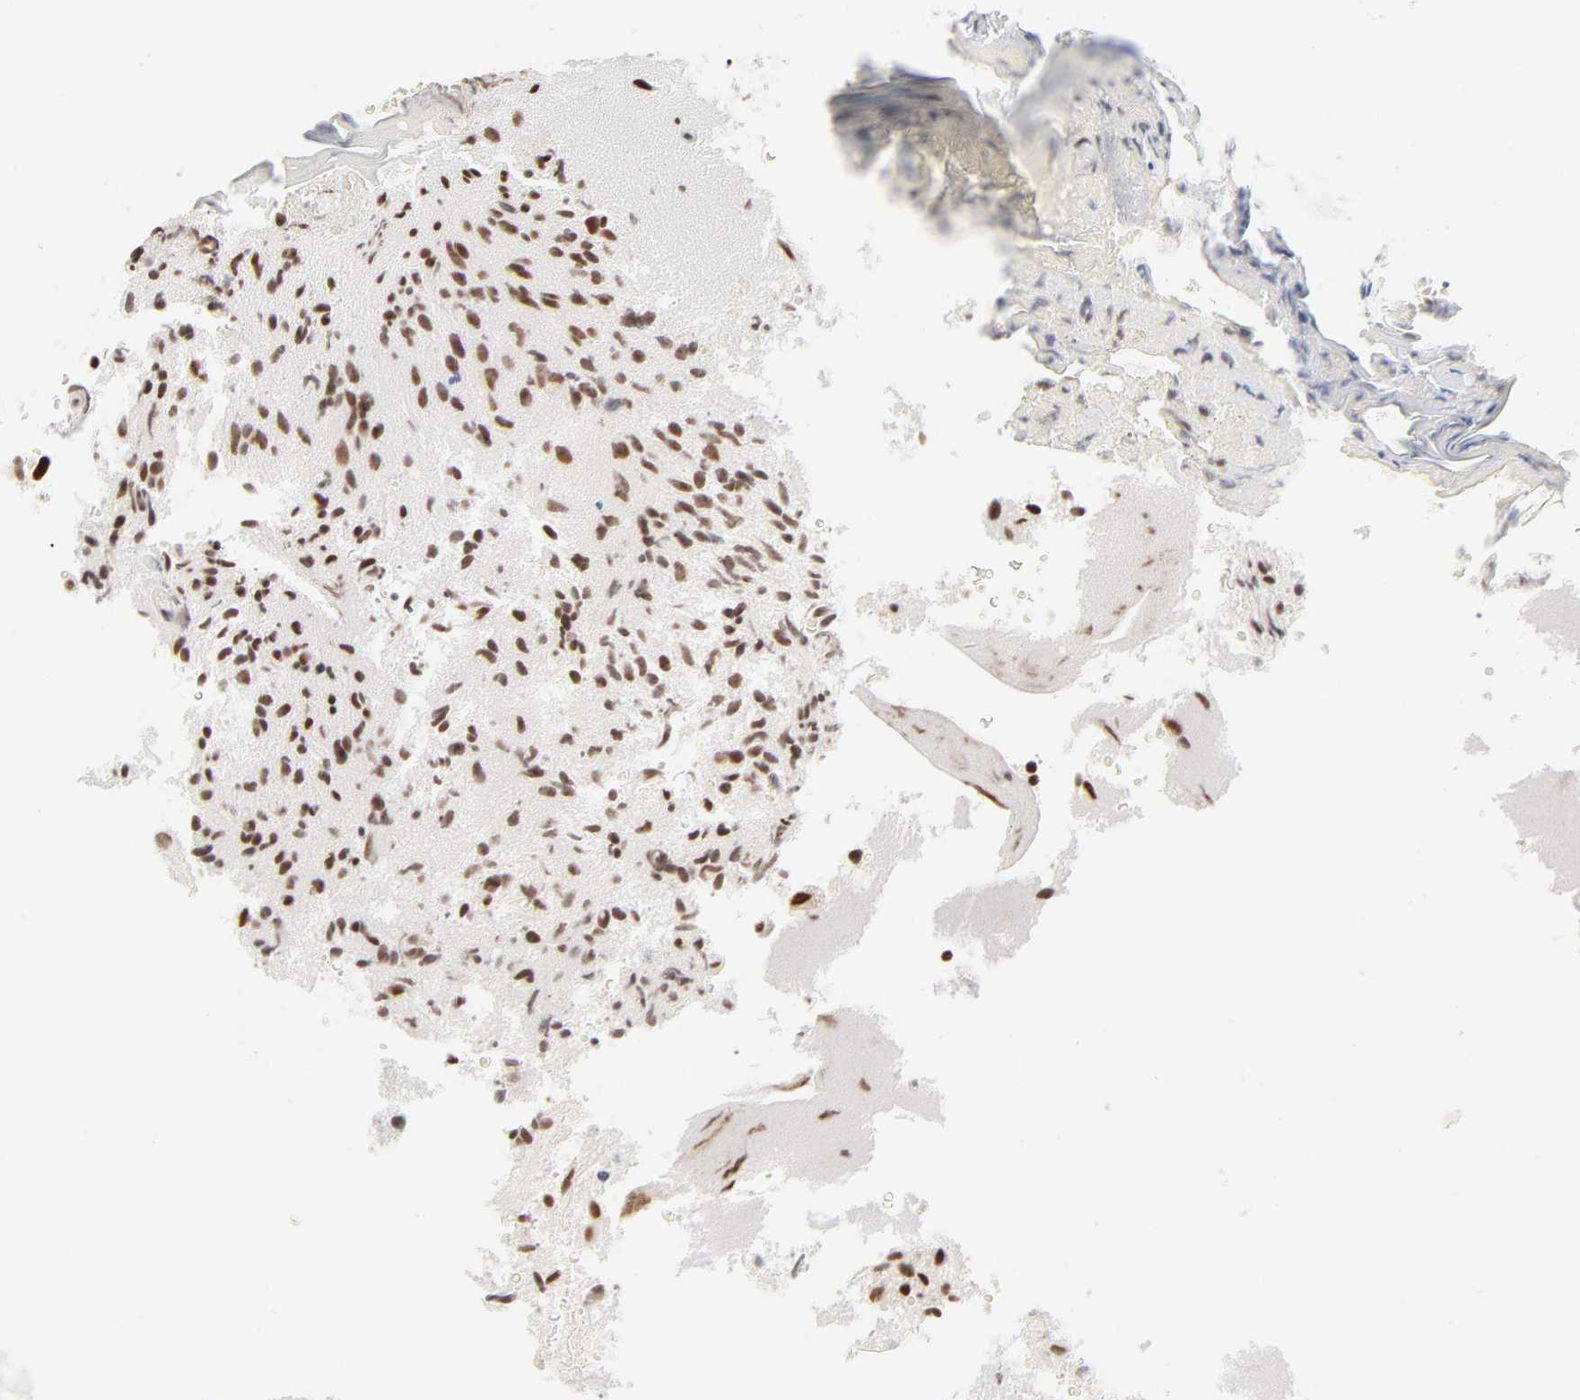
{"staining": {"intensity": "moderate", "quantity": ">75%", "location": "nuclear"}, "tissue": "glioma", "cell_type": "Tumor cells", "image_type": "cancer", "snomed": [{"axis": "morphology", "description": "Normal tissue, NOS"}, {"axis": "morphology", "description": "Glioma, malignant, High grade"}, {"axis": "topography", "description": "Cerebral cortex"}], "caption": "The photomicrograph exhibits immunohistochemical staining of glioma. There is moderate nuclear expression is identified in approximately >75% of tumor cells. (DAB (3,3'-diaminobenzidine) = brown stain, brightfield microscopy at high magnification).", "gene": "TARDBP", "patient": {"sex": "male", "age": 75}}